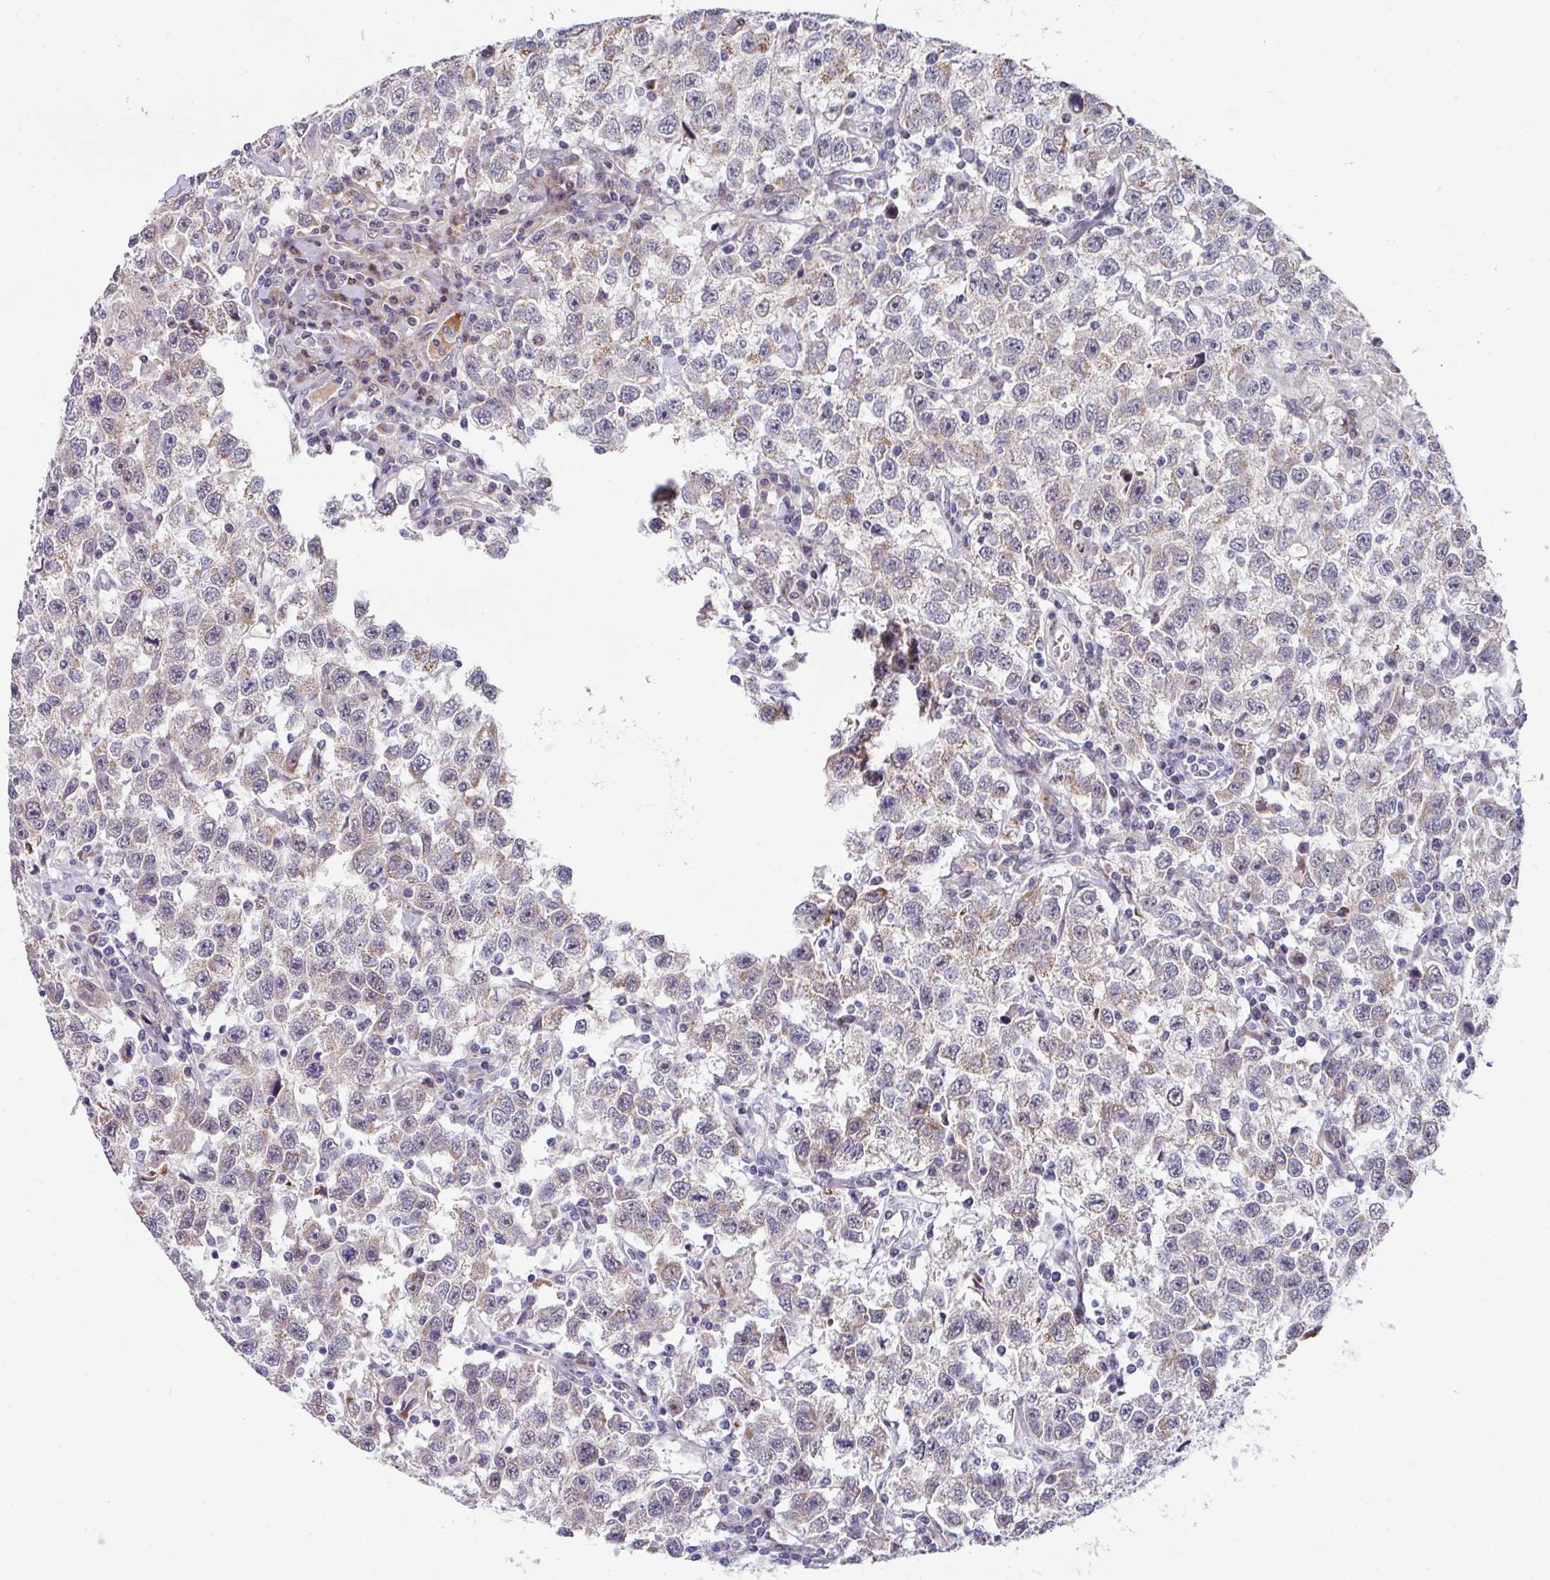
{"staining": {"intensity": "weak", "quantity": "<25%", "location": "cytoplasmic/membranous"}, "tissue": "testis cancer", "cell_type": "Tumor cells", "image_type": "cancer", "snomed": [{"axis": "morphology", "description": "Seminoma, NOS"}, {"axis": "topography", "description": "Testis"}], "caption": "This is a micrograph of immunohistochemistry staining of testis cancer (seminoma), which shows no positivity in tumor cells.", "gene": "CBX7", "patient": {"sex": "male", "age": 41}}